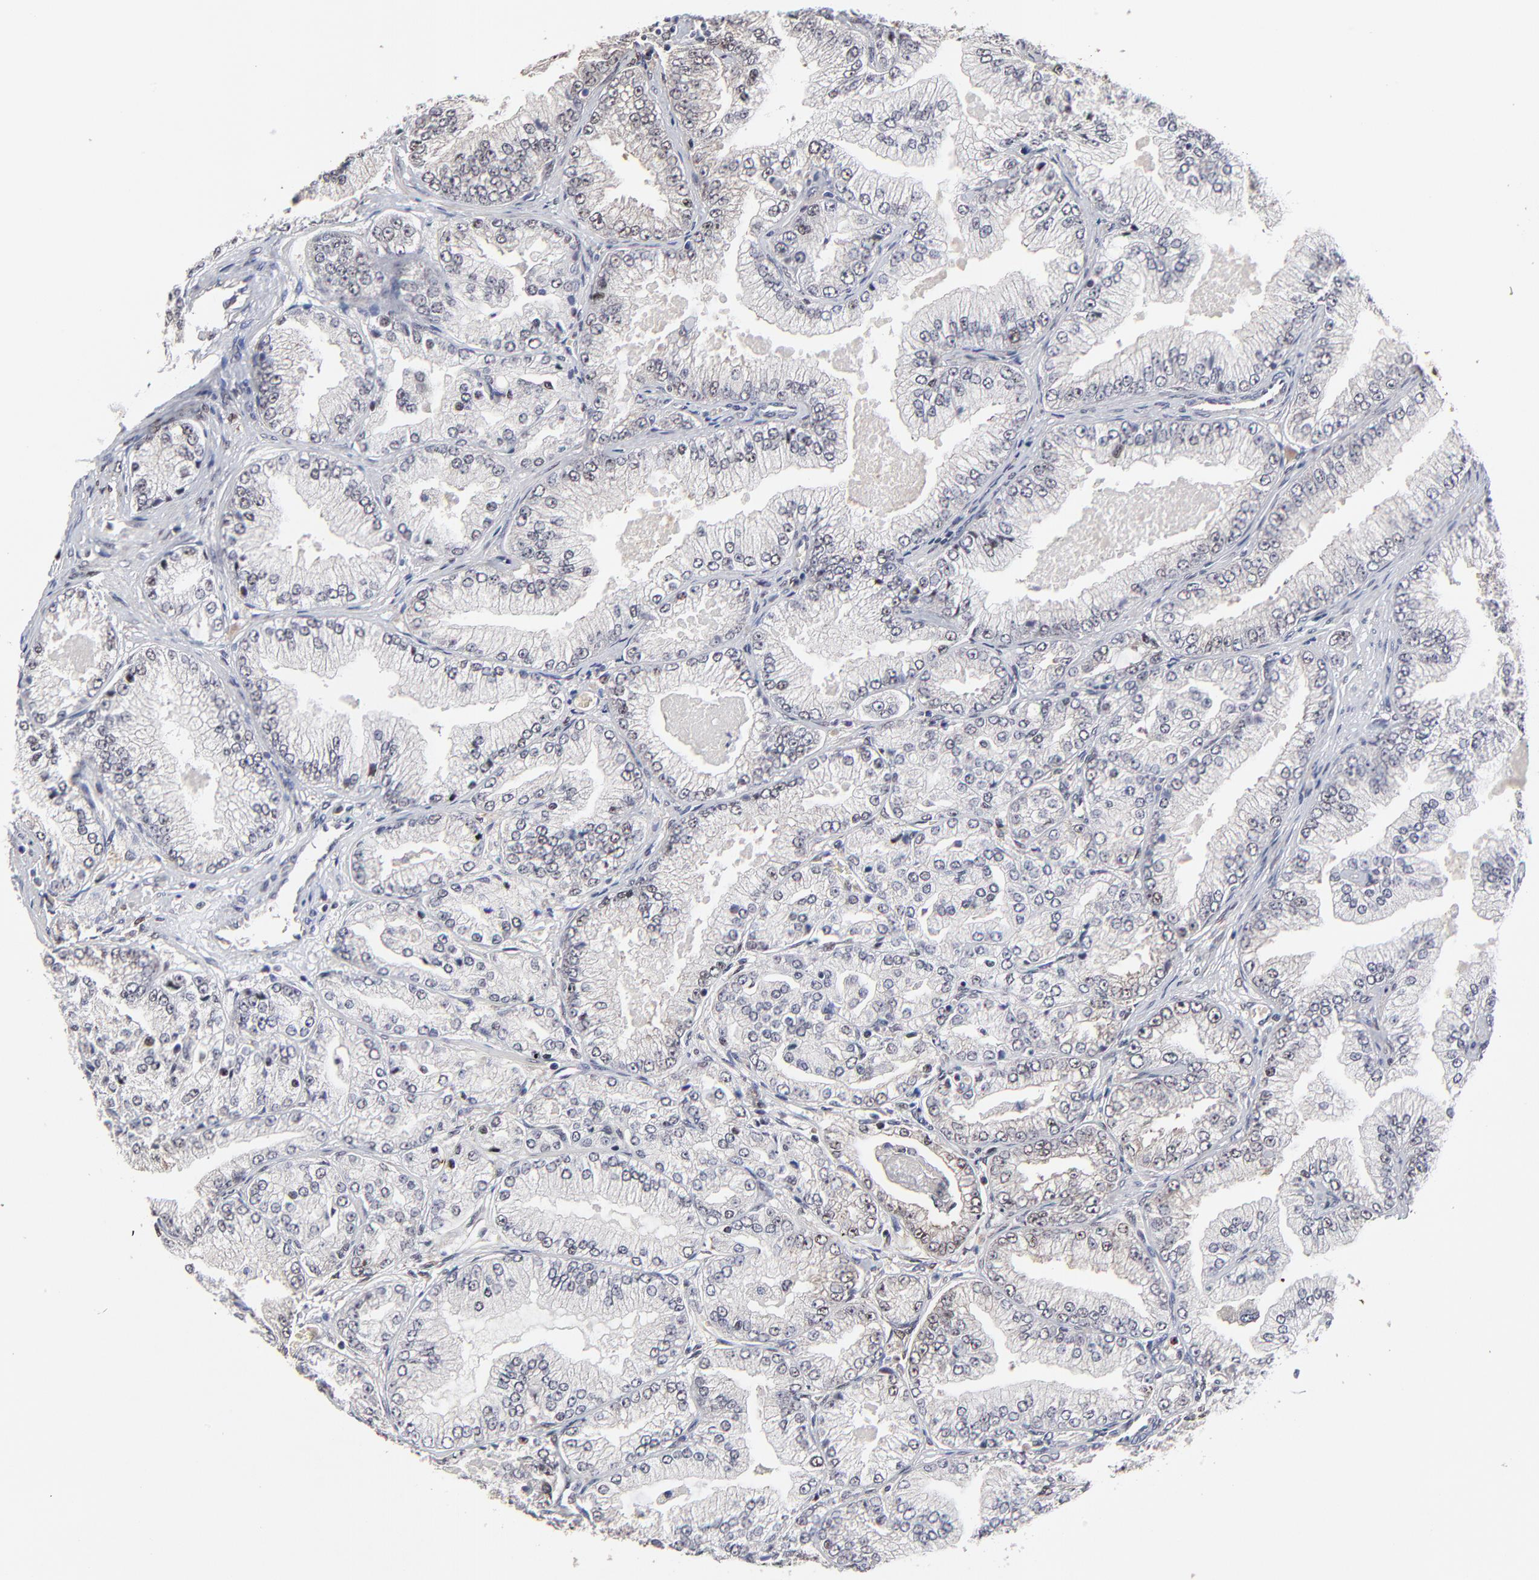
{"staining": {"intensity": "weak", "quantity": ">75%", "location": "cytoplasmic/membranous"}, "tissue": "prostate cancer", "cell_type": "Tumor cells", "image_type": "cancer", "snomed": [{"axis": "morphology", "description": "Adenocarcinoma, High grade"}, {"axis": "topography", "description": "Prostate"}], "caption": "A brown stain highlights weak cytoplasmic/membranous positivity of a protein in human prostate cancer (high-grade adenocarcinoma) tumor cells.", "gene": "FRMD8", "patient": {"sex": "male", "age": 61}}